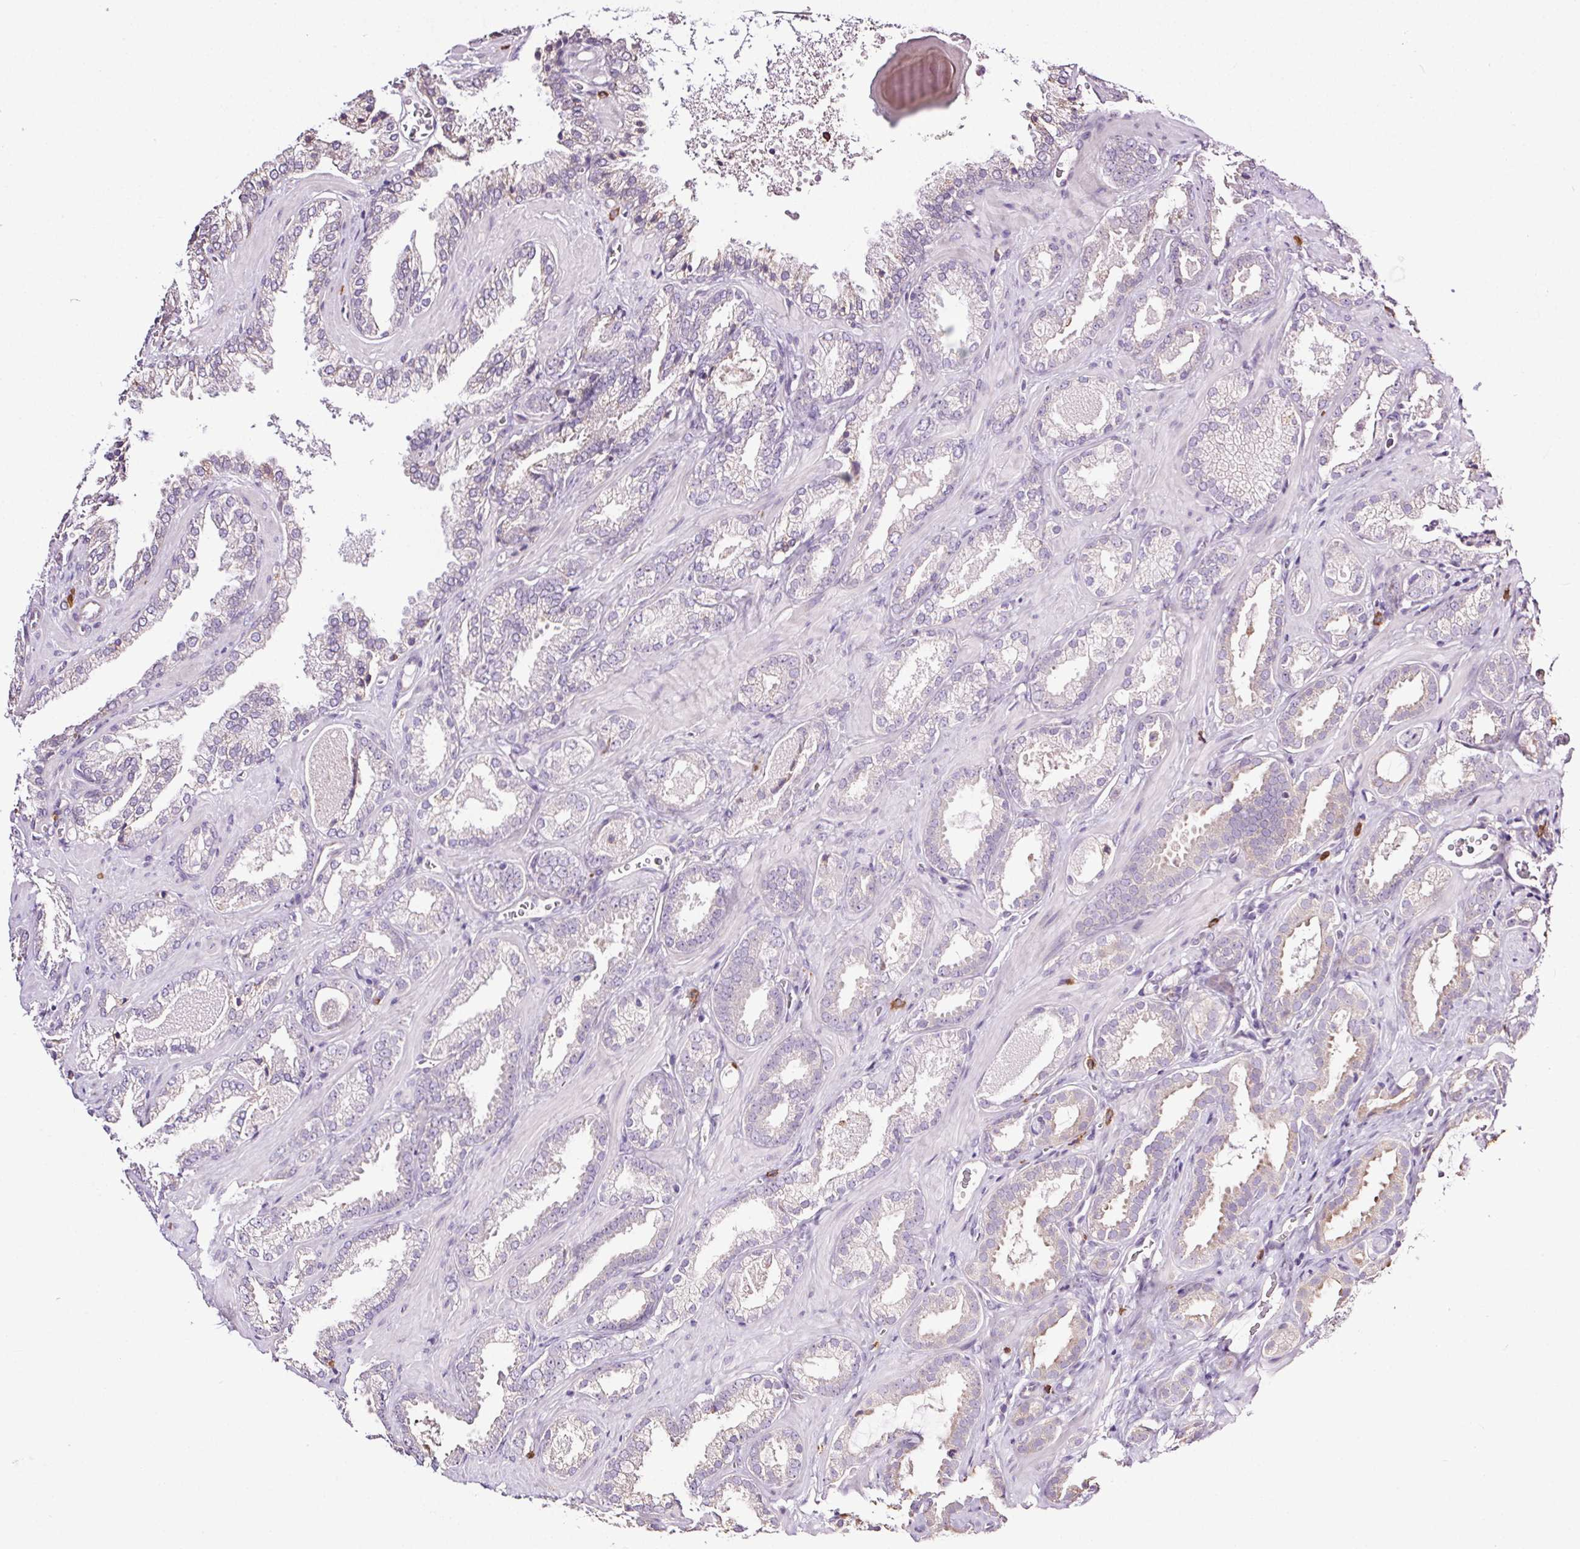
{"staining": {"intensity": "negative", "quantity": "none", "location": "none"}, "tissue": "prostate cancer", "cell_type": "Tumor cells", "image_type": "cancer", "snomed": [{"axis": "morphology", "description": "Adenocarcinoma, Low grade"}, {"axis": "topography", "description": "Prostate"}], "caption": "A histopathology image of low-grade adenocarcinoma (prostate) stained for a protein demonstrates no brown staining in tumor cells. (Immunohistochemistry (ihc), brightfield microscopy, high magnification).", "gene": "SNX31", "patient": {"sex": "male", "age": 62}}